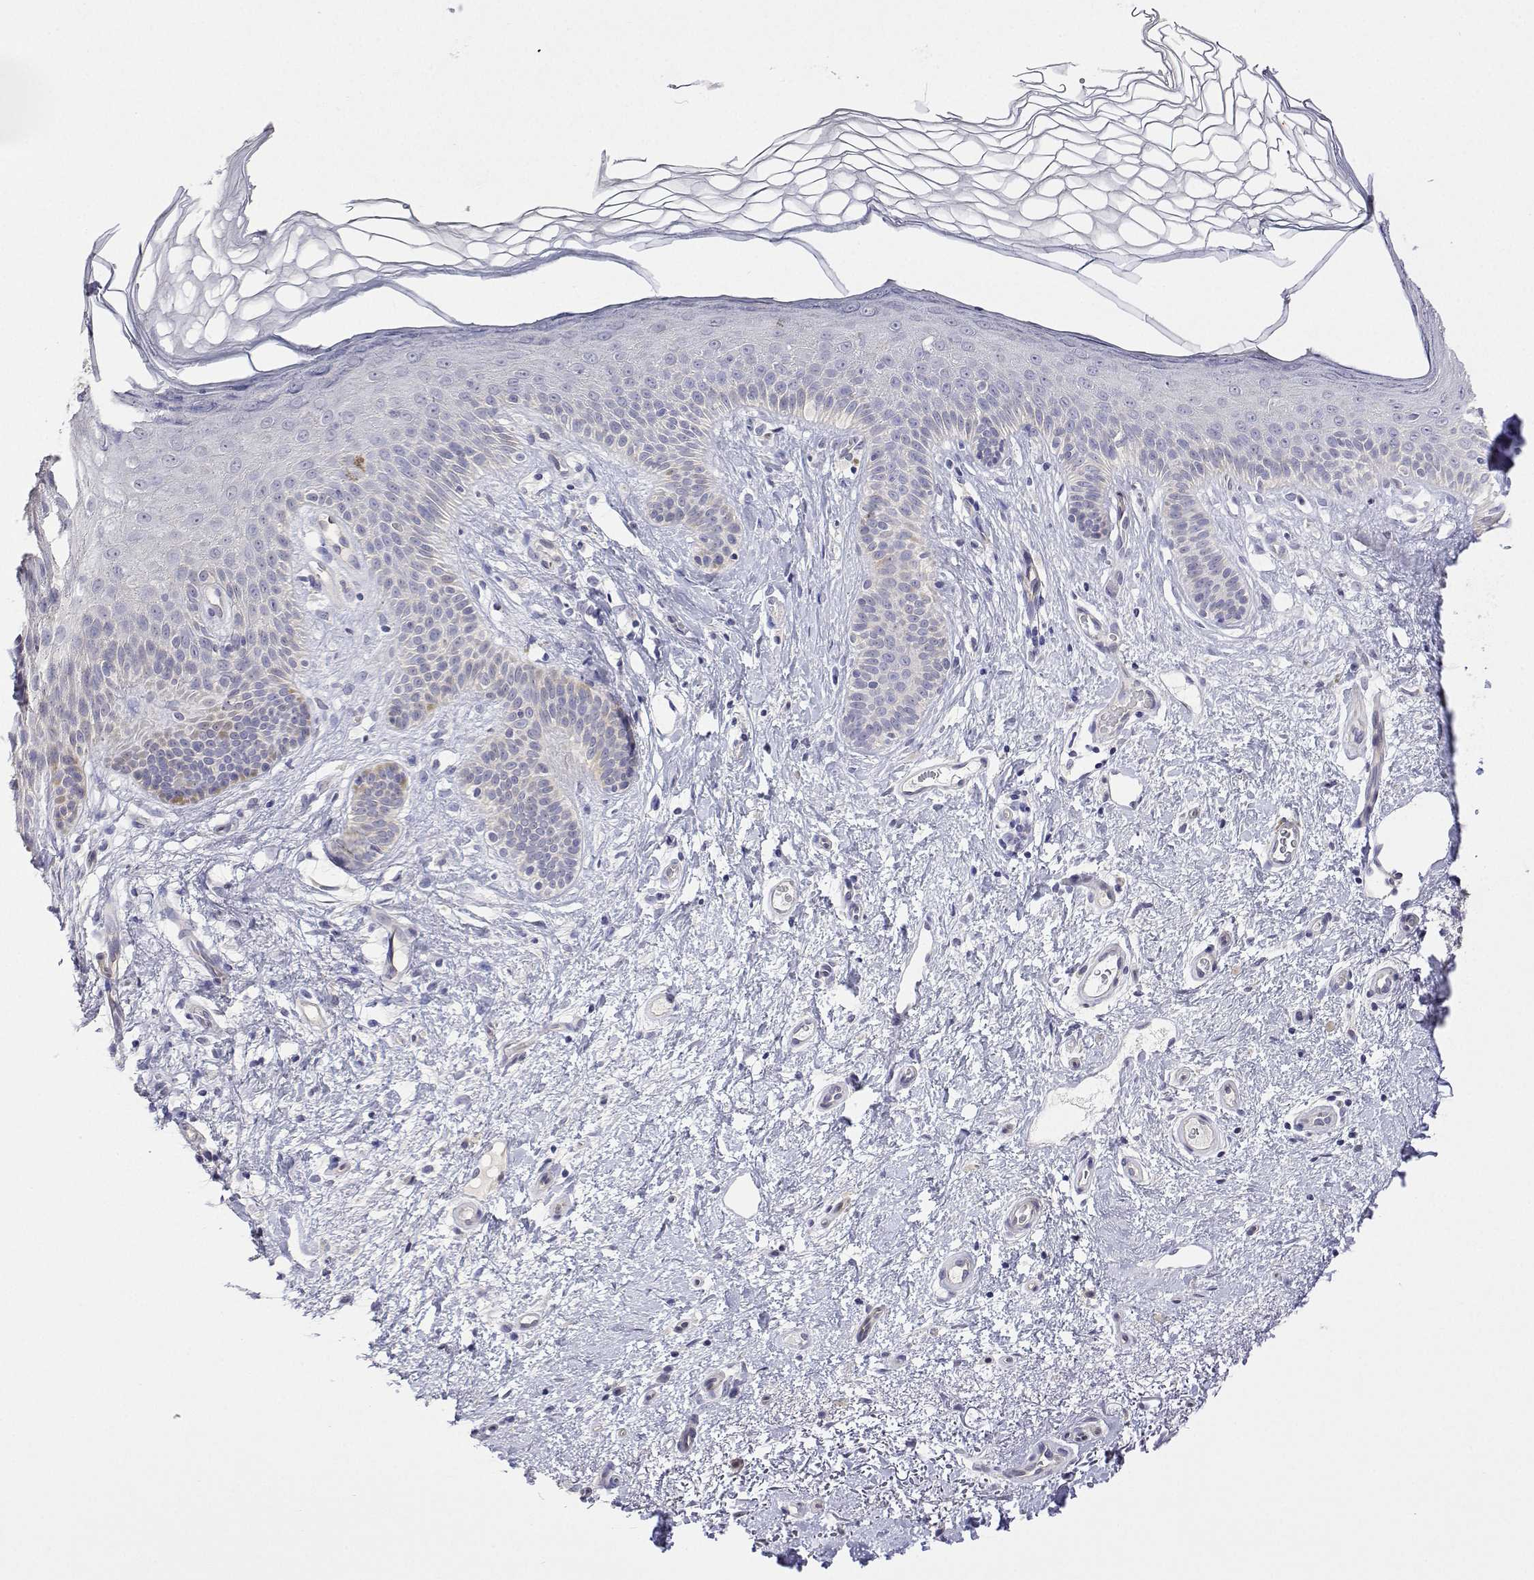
{"staining": {"intensity": "negative", "quantity": "none", "location": "none"}, "tissue": "skin cancer", "cell_type": "Tumor cells", "image_type": "cancer", "snomed": [{"axis": "morphology", "description": "Basal cell carcinoma"}, {"axis": "topography", "description": "Skin"}], "caption": "This is a micrograph of immunohistochemistry (IHC) staining of skin cancer, which shows no expression in tumor cells.", "gene": "PLCB1", "patient": {"sex": "male", "age": 64}}